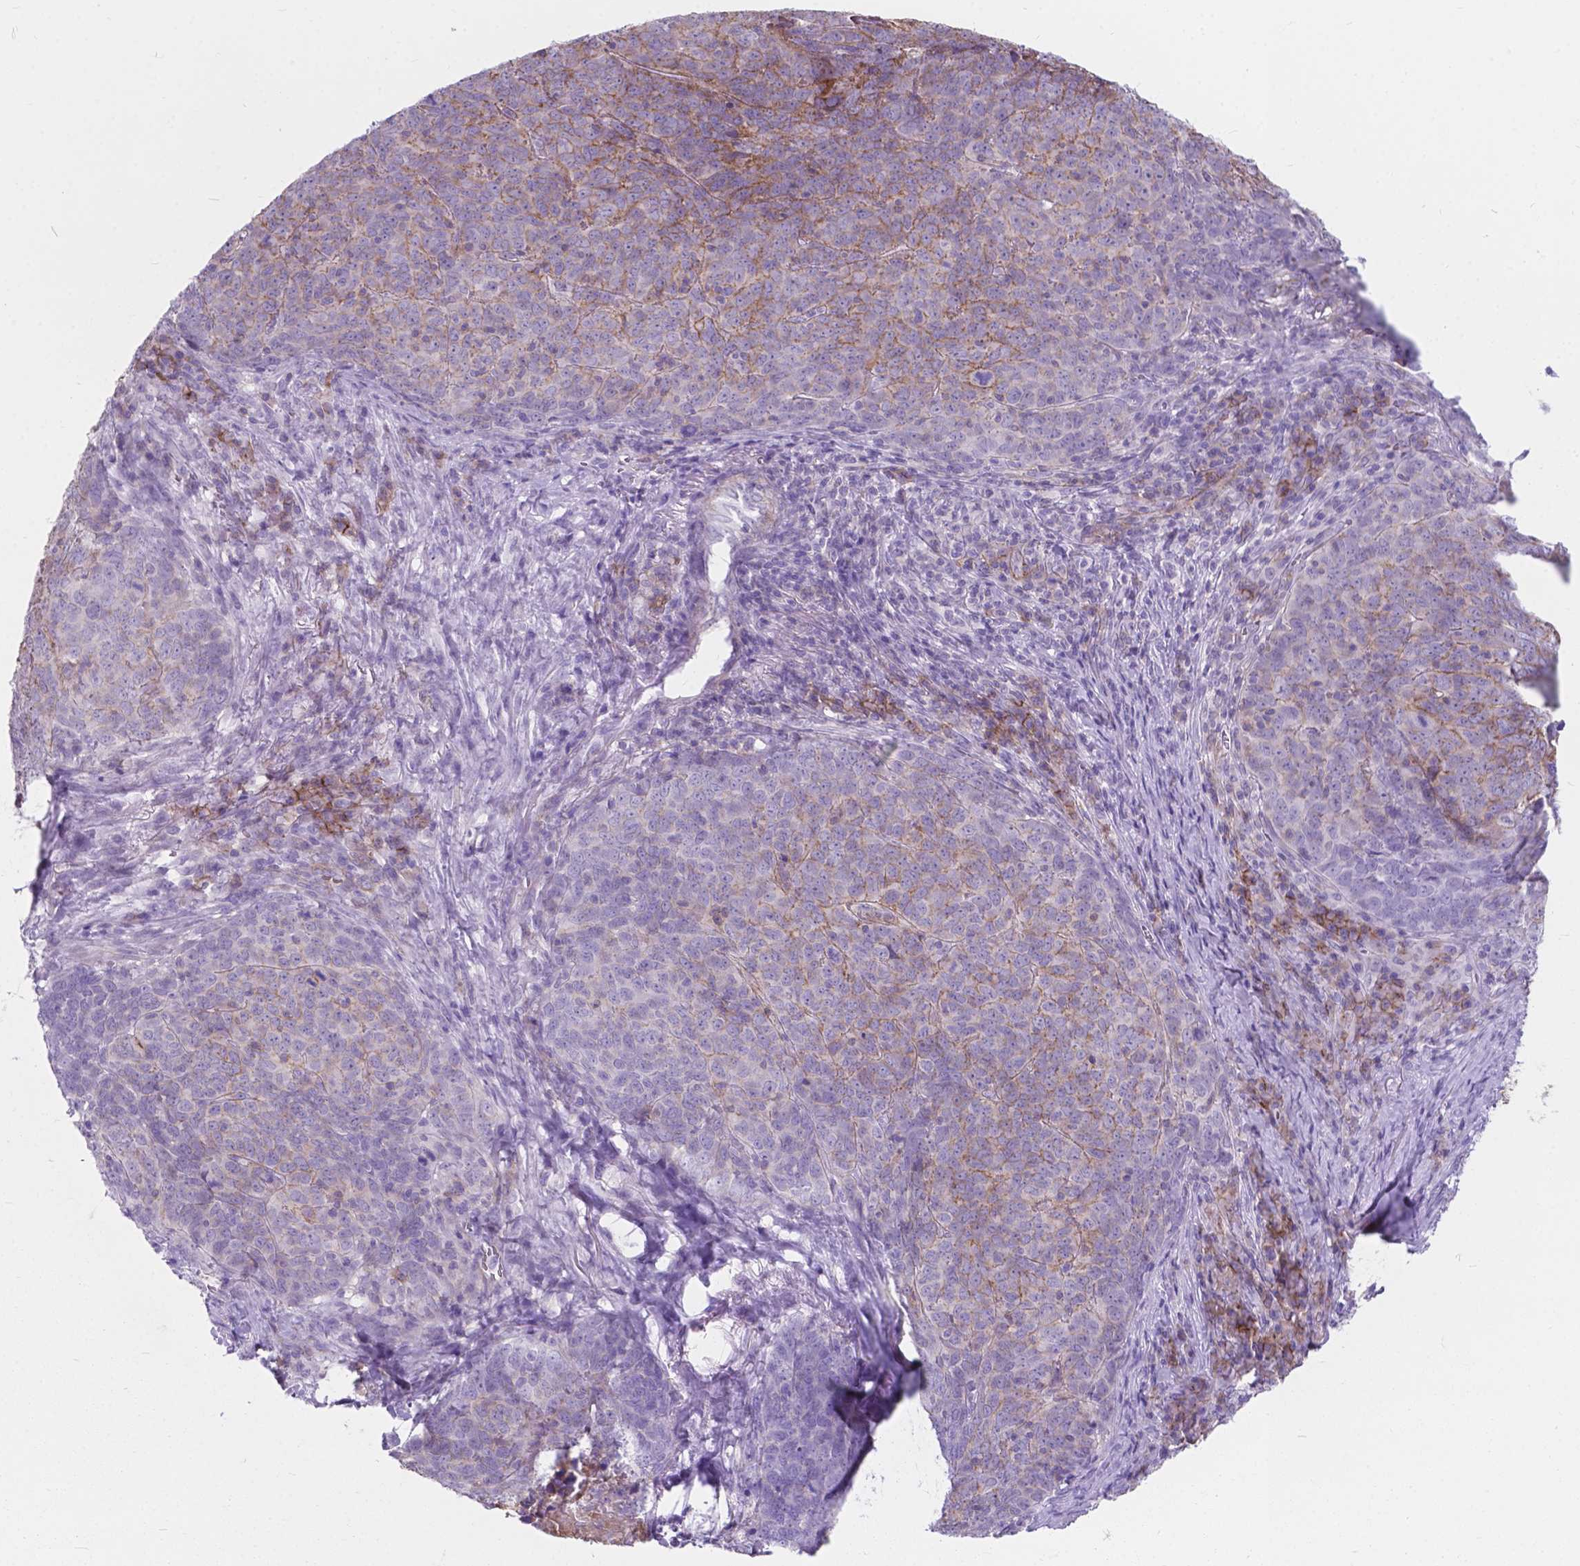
{"staining": {"intensity": "weak", "quantity": "<25%", "location": "cytoplasmic/membranous"}, "tissue": "skin cancer", "cell_type": "Tumor cells", "image_type": "cancer", "snomed": [{"axis": "morphology", "description": "Squamous cell carcinoma, NOS"}, {"axis": "topography", "description": "Skin"}, {"axis": "topography", "description": "Anal"}], "caption": "Micrograph shows no protein staining in tumor cells of skin cancer (squamous cell carcinoma) tissue.", "gene": "KIAA0040", "patient": {"sex": "female", "age": 51}}